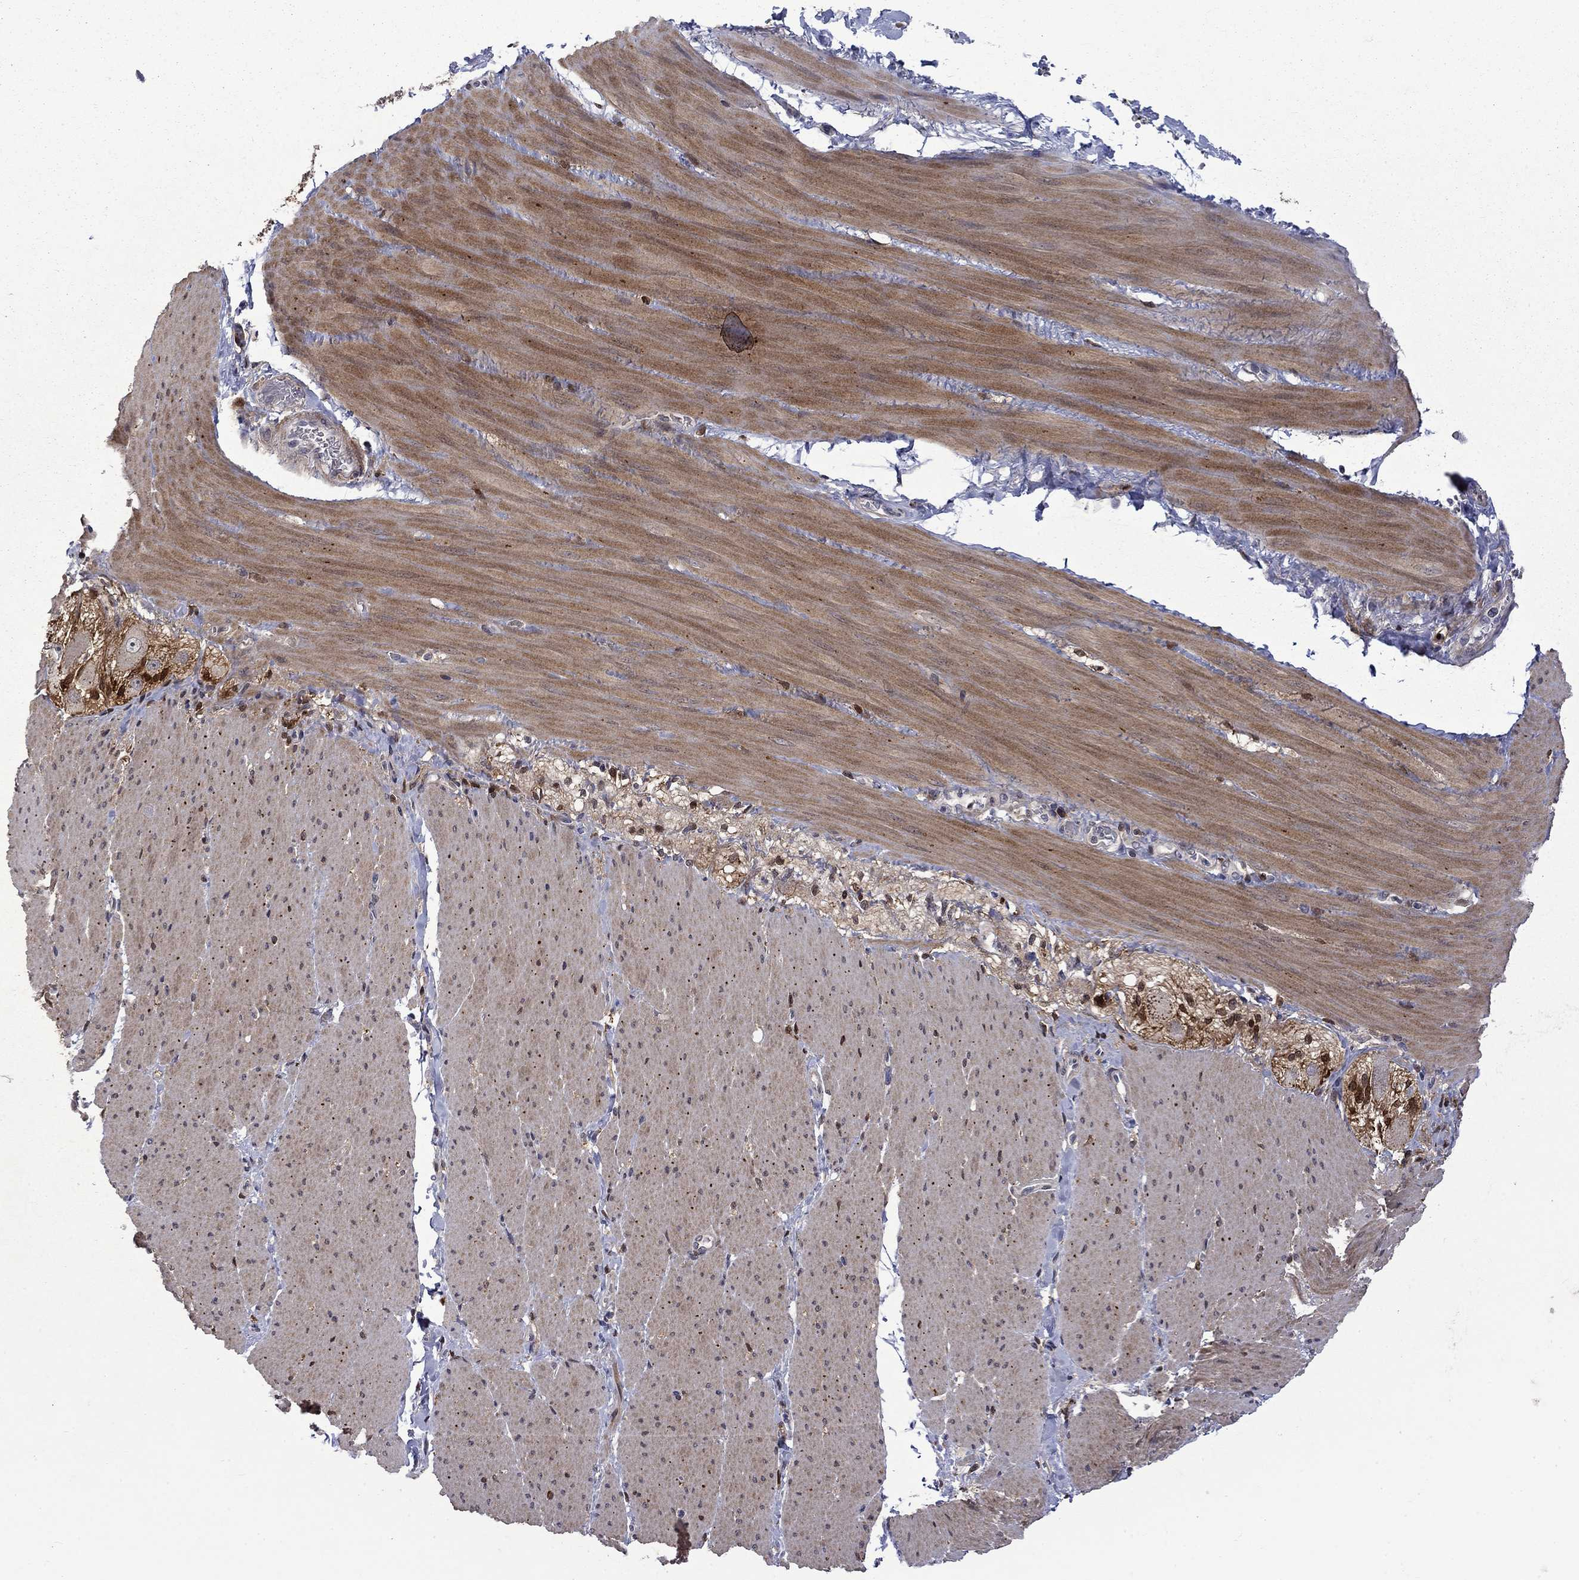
{"staining": {"intensity": "negative", "quantity": "none", "location": "none"}, "tissue": "soft tissue", "cell_type": "Fibroblasts", "image_type": "normal", "snomed": [{"axis": "morphology", "description": "Normal tissue, NOS"}, {"axis": "topography", "description": "Smooth muscle"}, {"axis": "topography", "description": "Duodenum"}, {"axis": "topography", "description": "Peripheral nerve tissue"}], "caption": "DAB immunohistochemical staining of unremarkable human soft tissue reveals no significant expression in fibroblasts.", "gene": "CBR1", "patient": {"sex": "female", "age": 61}}